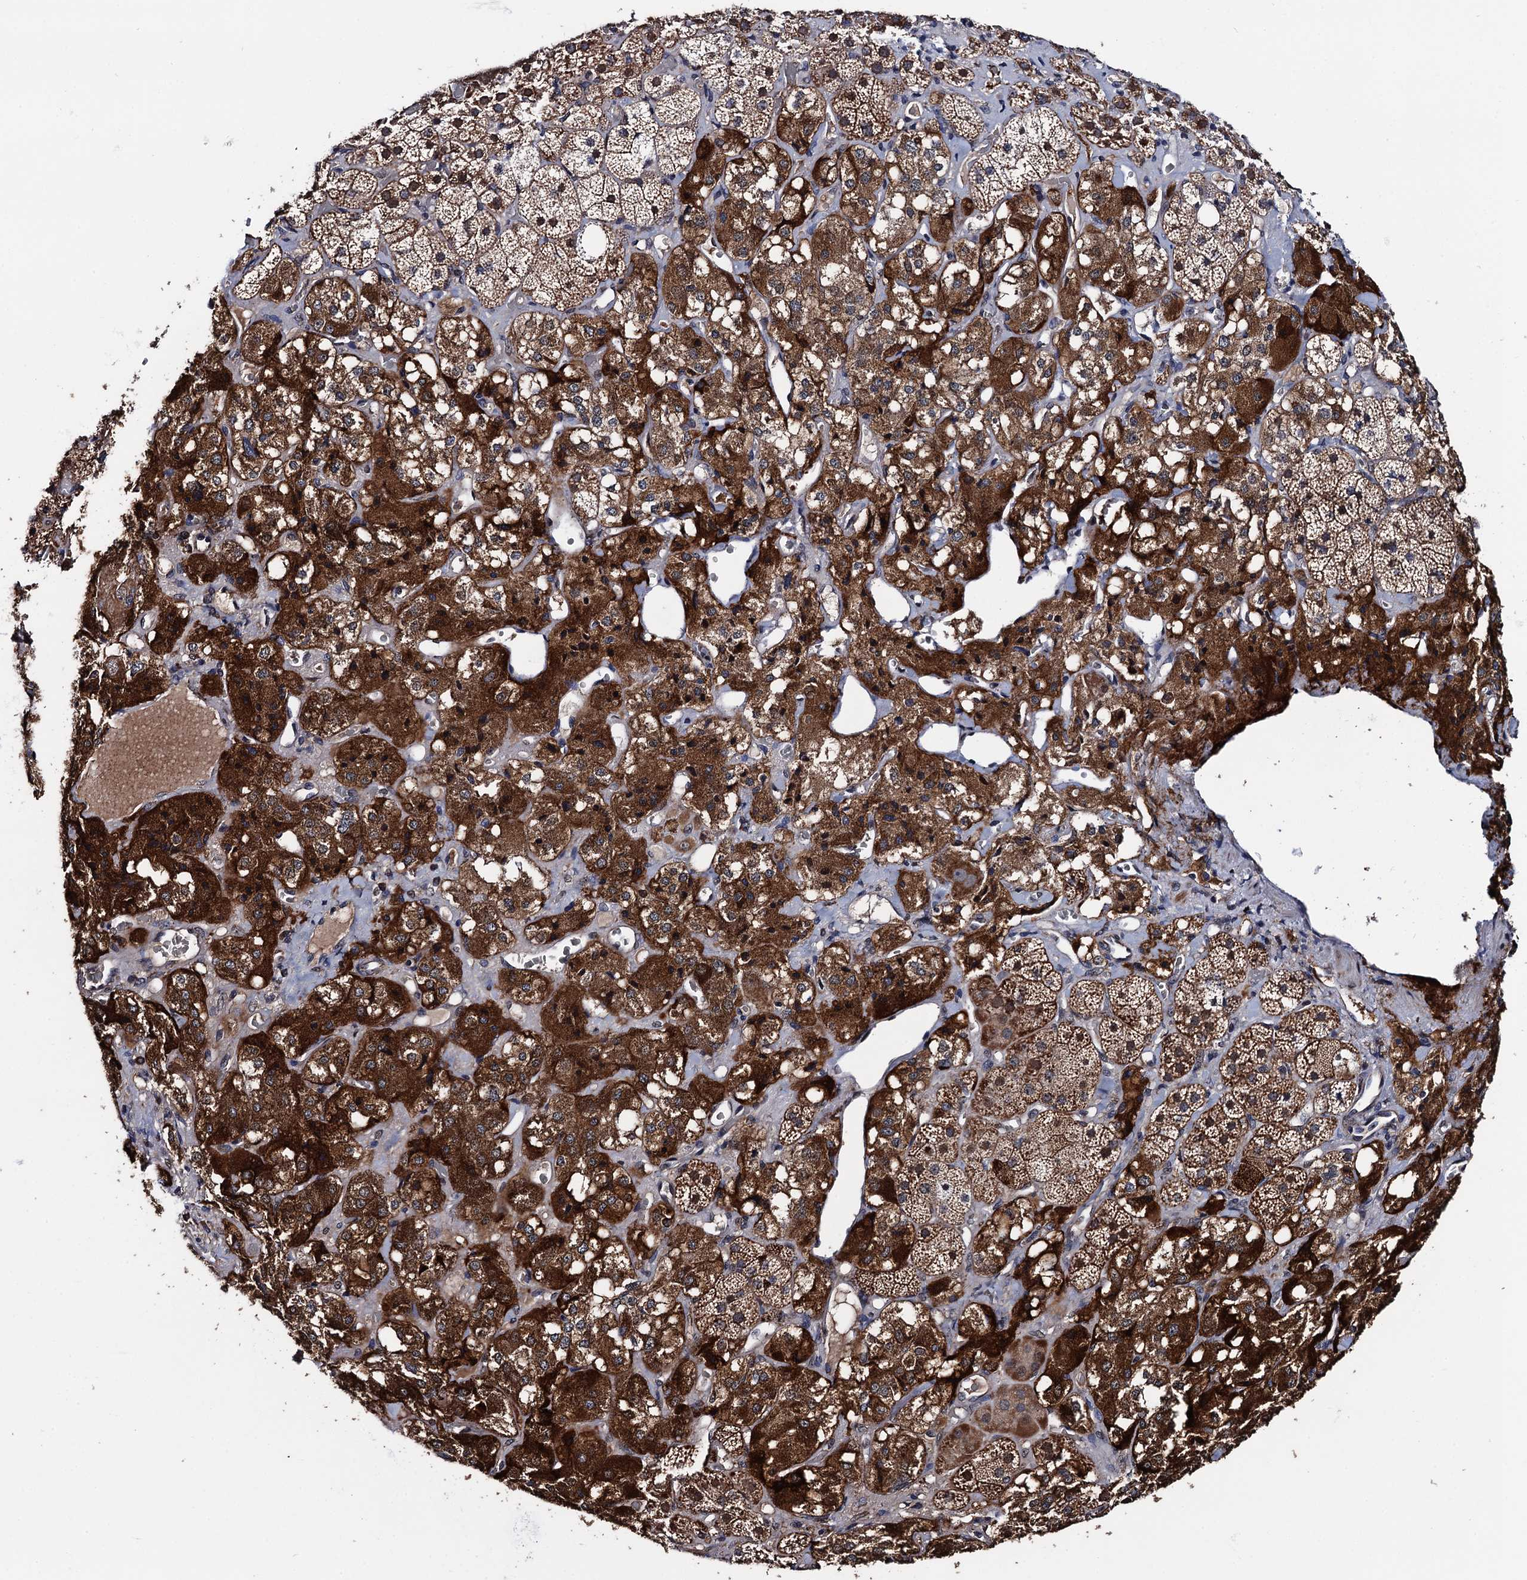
{"staining": {"intensity": "strong", "quantity": ">75%", "location": "cytoplasmic/membranous"}, "tissue": "adrenal gland", "cell_type": "Glandular cells", "image_type": "normal", "snomed": [{"axis": "morphology", "description": "Normal tissue, NOS"}, {"axis": "topography", "description": "Adrenal gland"}], "caption": "A high-resolution micrograph shows immunohistochemistry (IHC) staining of benign adrenal gland, which reveals strong cytoplasmic/membranous staining in approximately >75% of glandular cells.", "gene": "PTCD3", "patient": {"sex": "male", "age": 57}}